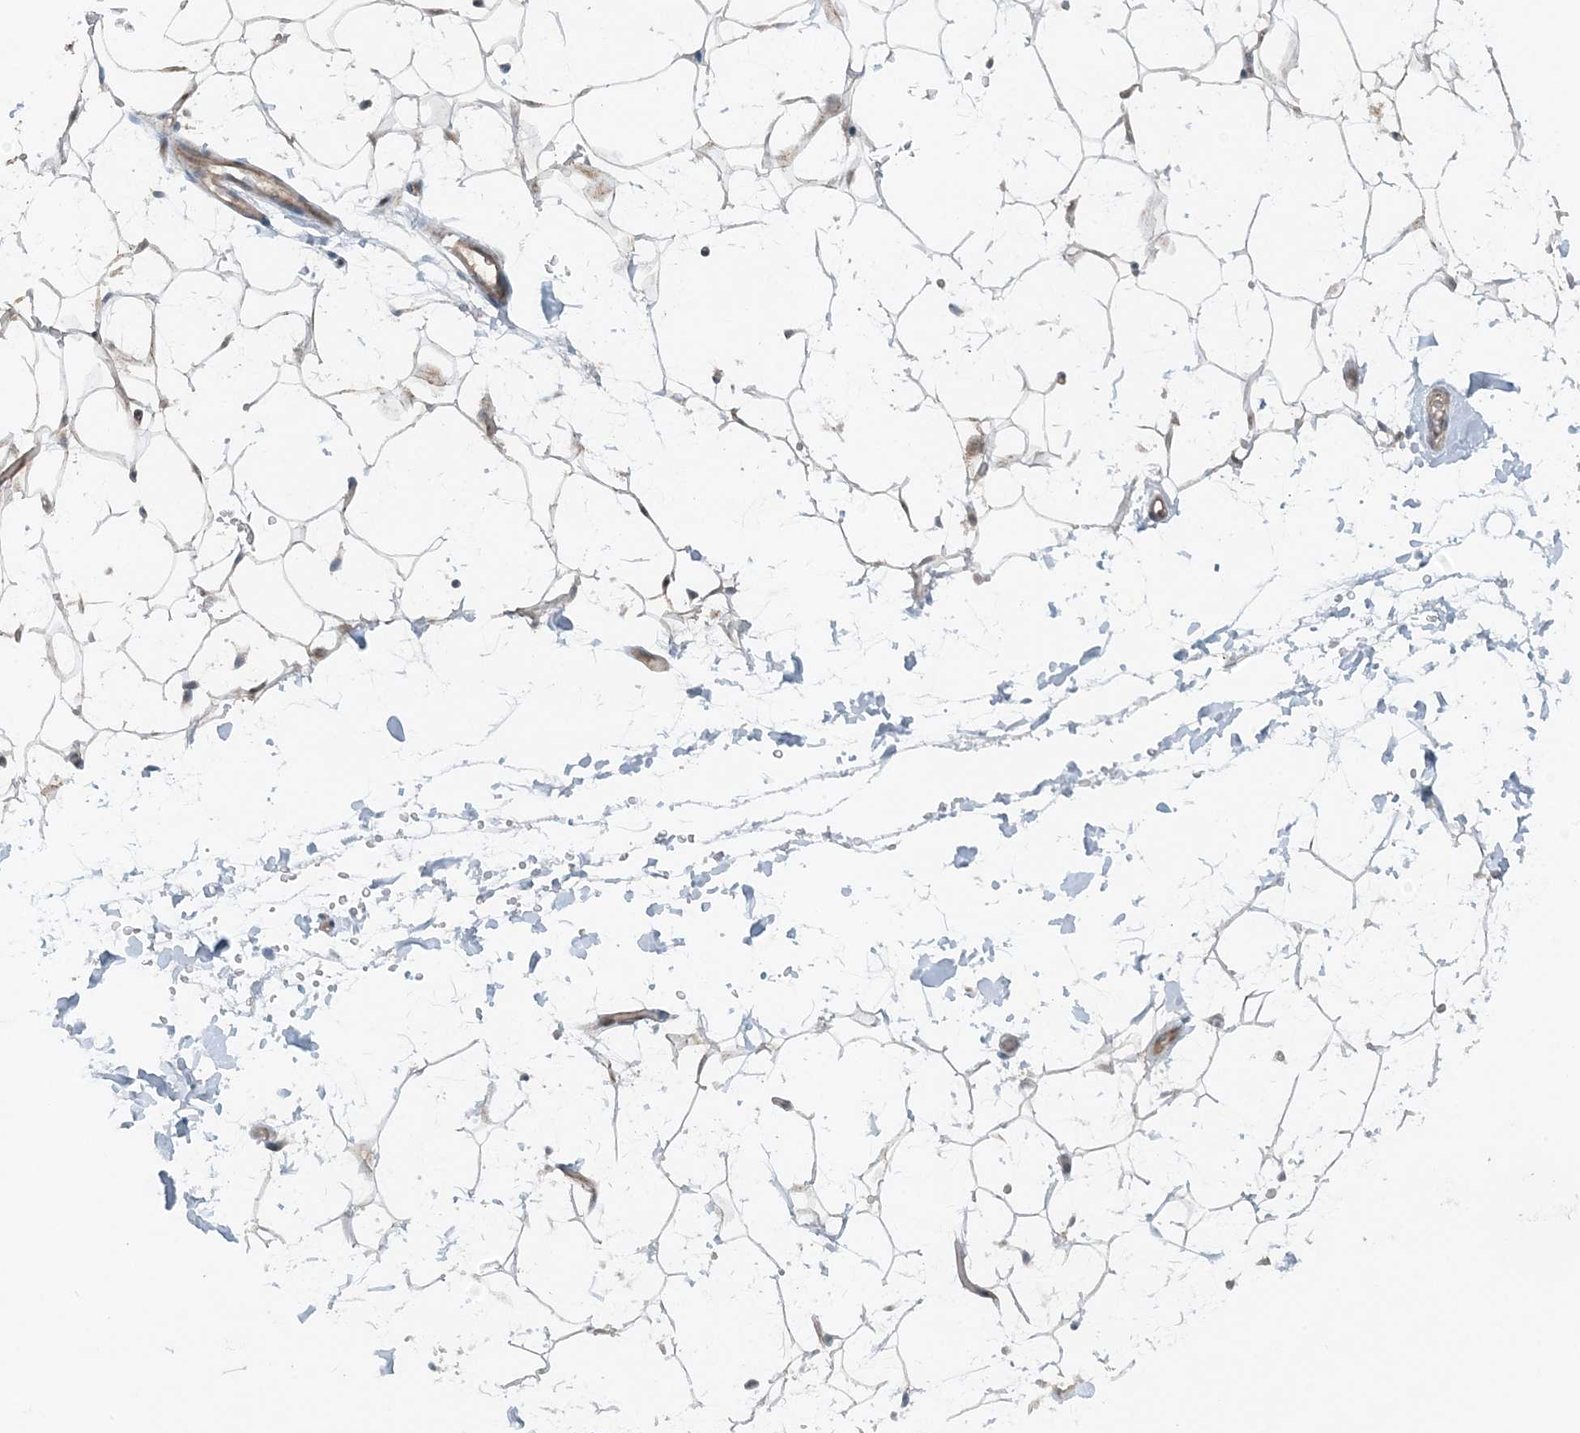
{"staining": {"intensity": "weak", "quantity": "<25%", "location": "cytoplasmic/membranous"}, "tissue": "adipose tissue", "cell_type": "Adipocytes", "image_type": "normal", "snomed": [{"axis": "morphology", "description": "Normal tissue, NOS"}, {"axis": "topography", "description": "Breast"}], "caption": "High power microscopy histopathology image of an immunohistochemistry histopathology image of unremarkable adipose tissue, revealing no significant staining in adipocytes. (DAB IHC visualized using brightfield microscopy, high magnification).", "gene": "MITD1", "patient": {"sex": "female", "age": 26}}